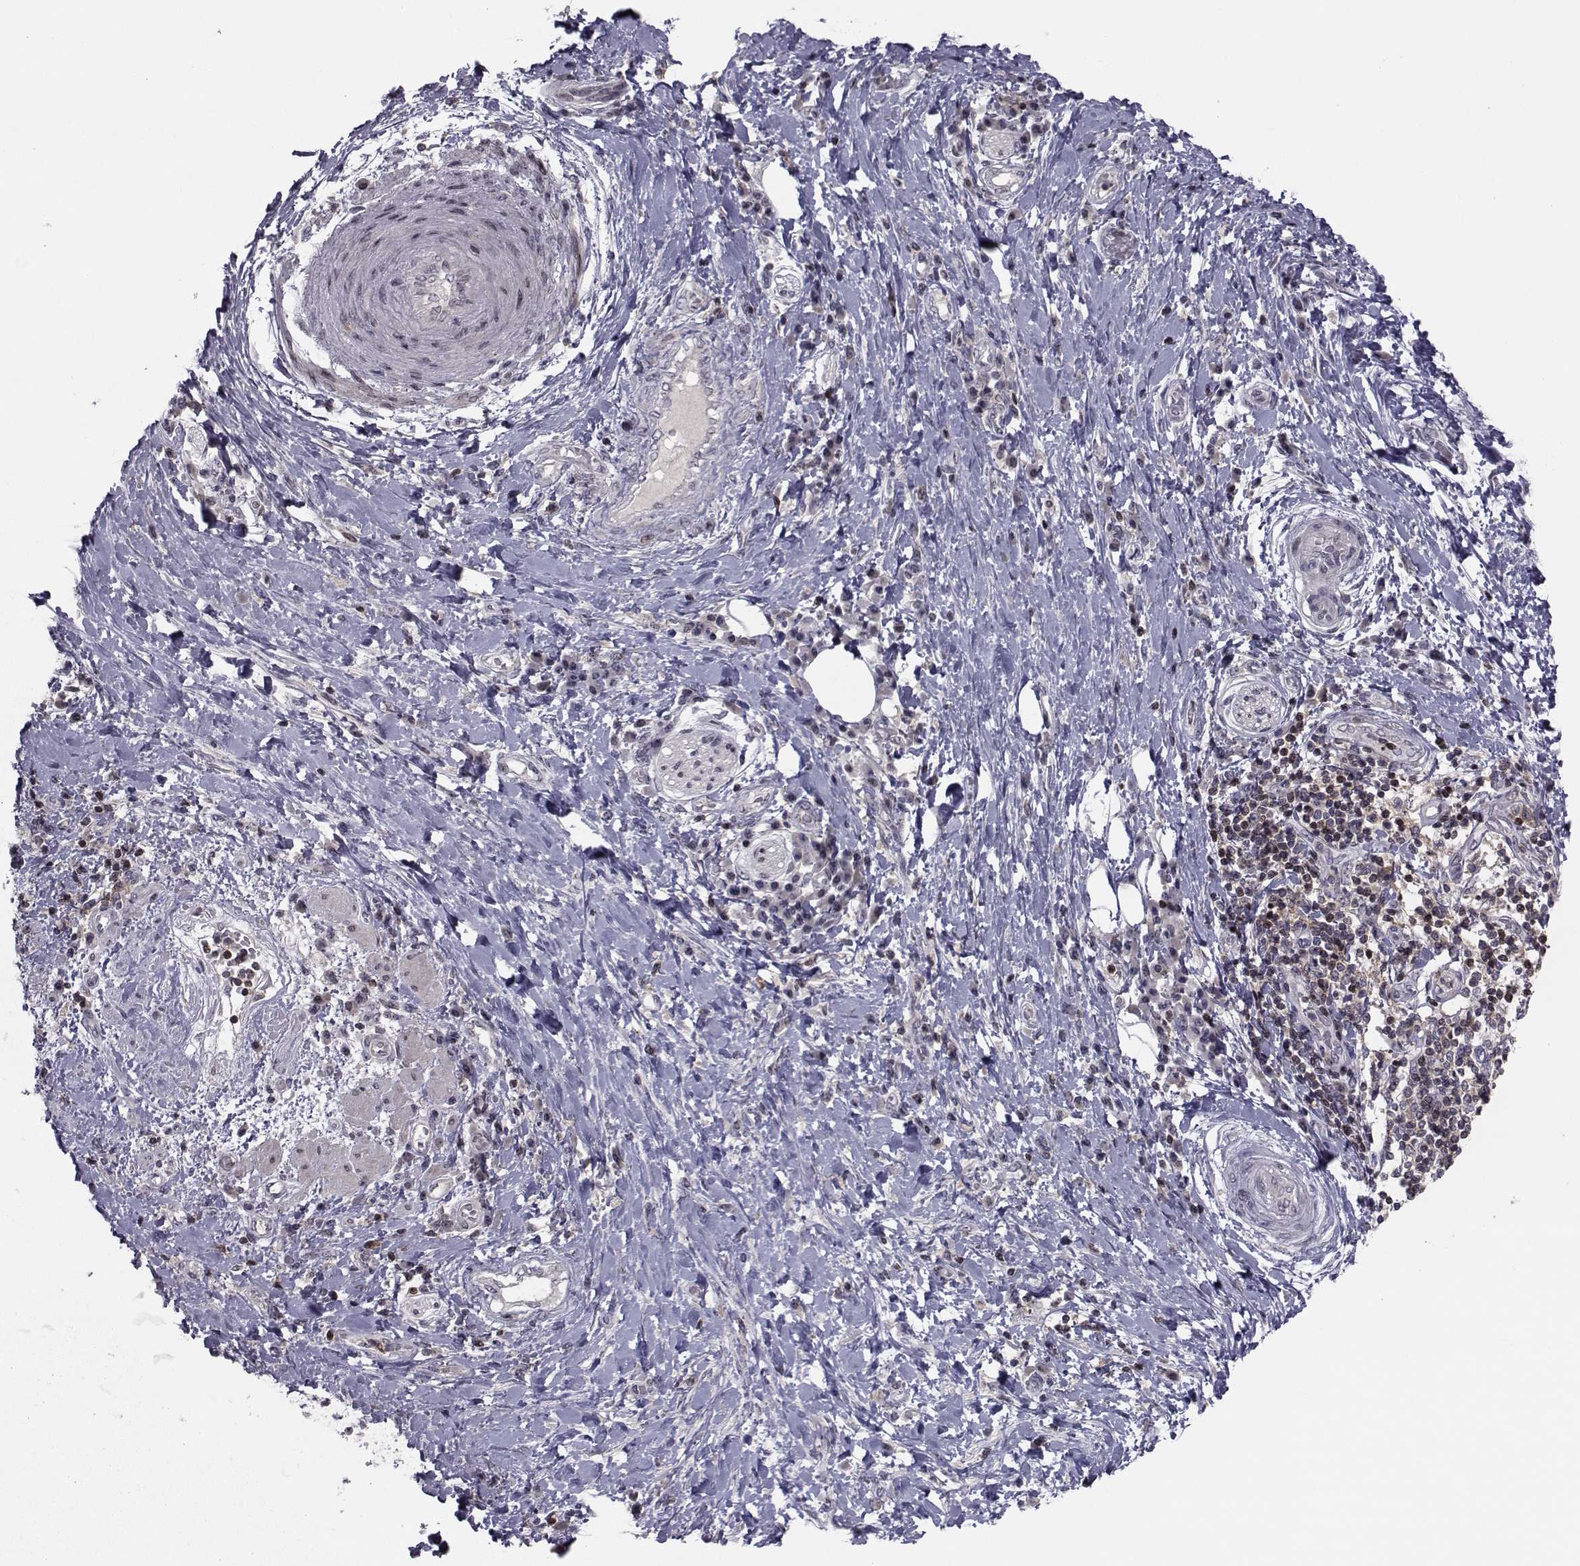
{"staining": {"intensity": "negative", "quantity": "none", "location": "none"}, "tissue": "liver cancer", "cell_type": "Tumor cells", "image_type": "cancer", "snomed": [{"axis": "morphology", "description": "Cholangiocarcinoma"}, {"axis": "topography", "description": "Liver"}], "caption": "Tumor cells are negative for brown protein staining in liver cholangiocarcinoma. (DAB immunohistochemistry (IHC), high magnification).", "gene": "PCP4L1", "patient": {"sex": "female", "age": 73}}